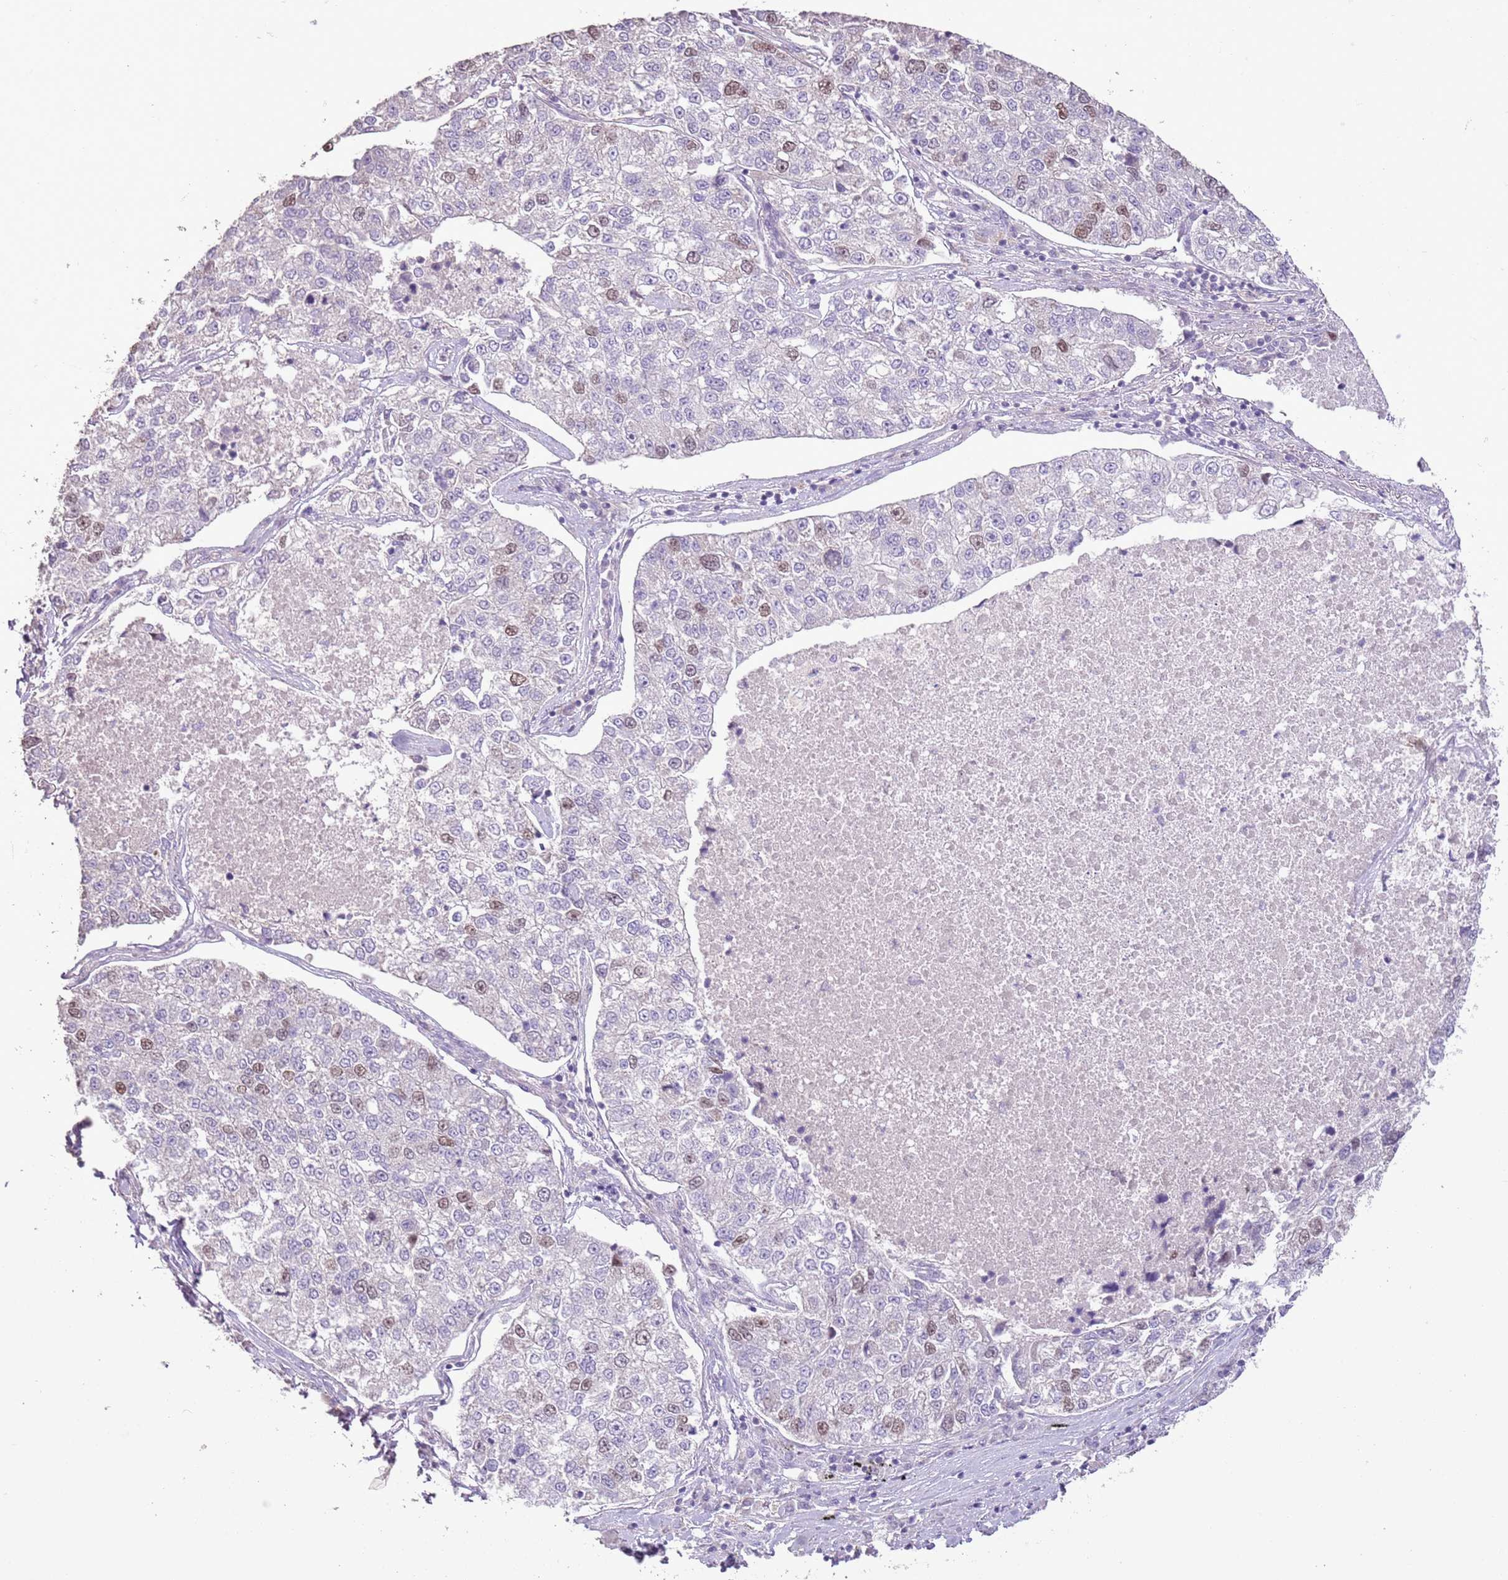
{"staining": {"intensity": "moderate", "quantity": "25%-75%", "location": "nuclear"}, "tissue": "lung cancer", "cell_type": "Tumor cells", "image_type": "cancer", "snomed": [{"axis": "morphology", "description": "Adenocarcinoma, NOS"}, {"axis": "topography", "description": "Lung"}], "caption": "Lung cancer (adenocarcinoma) stained for a protein (brown) reveals moderate nuclear positive expression in about 25%-75% of tumor cells.", "gene": "GMNN", "patient": {"sex": "male", "age": 49}}